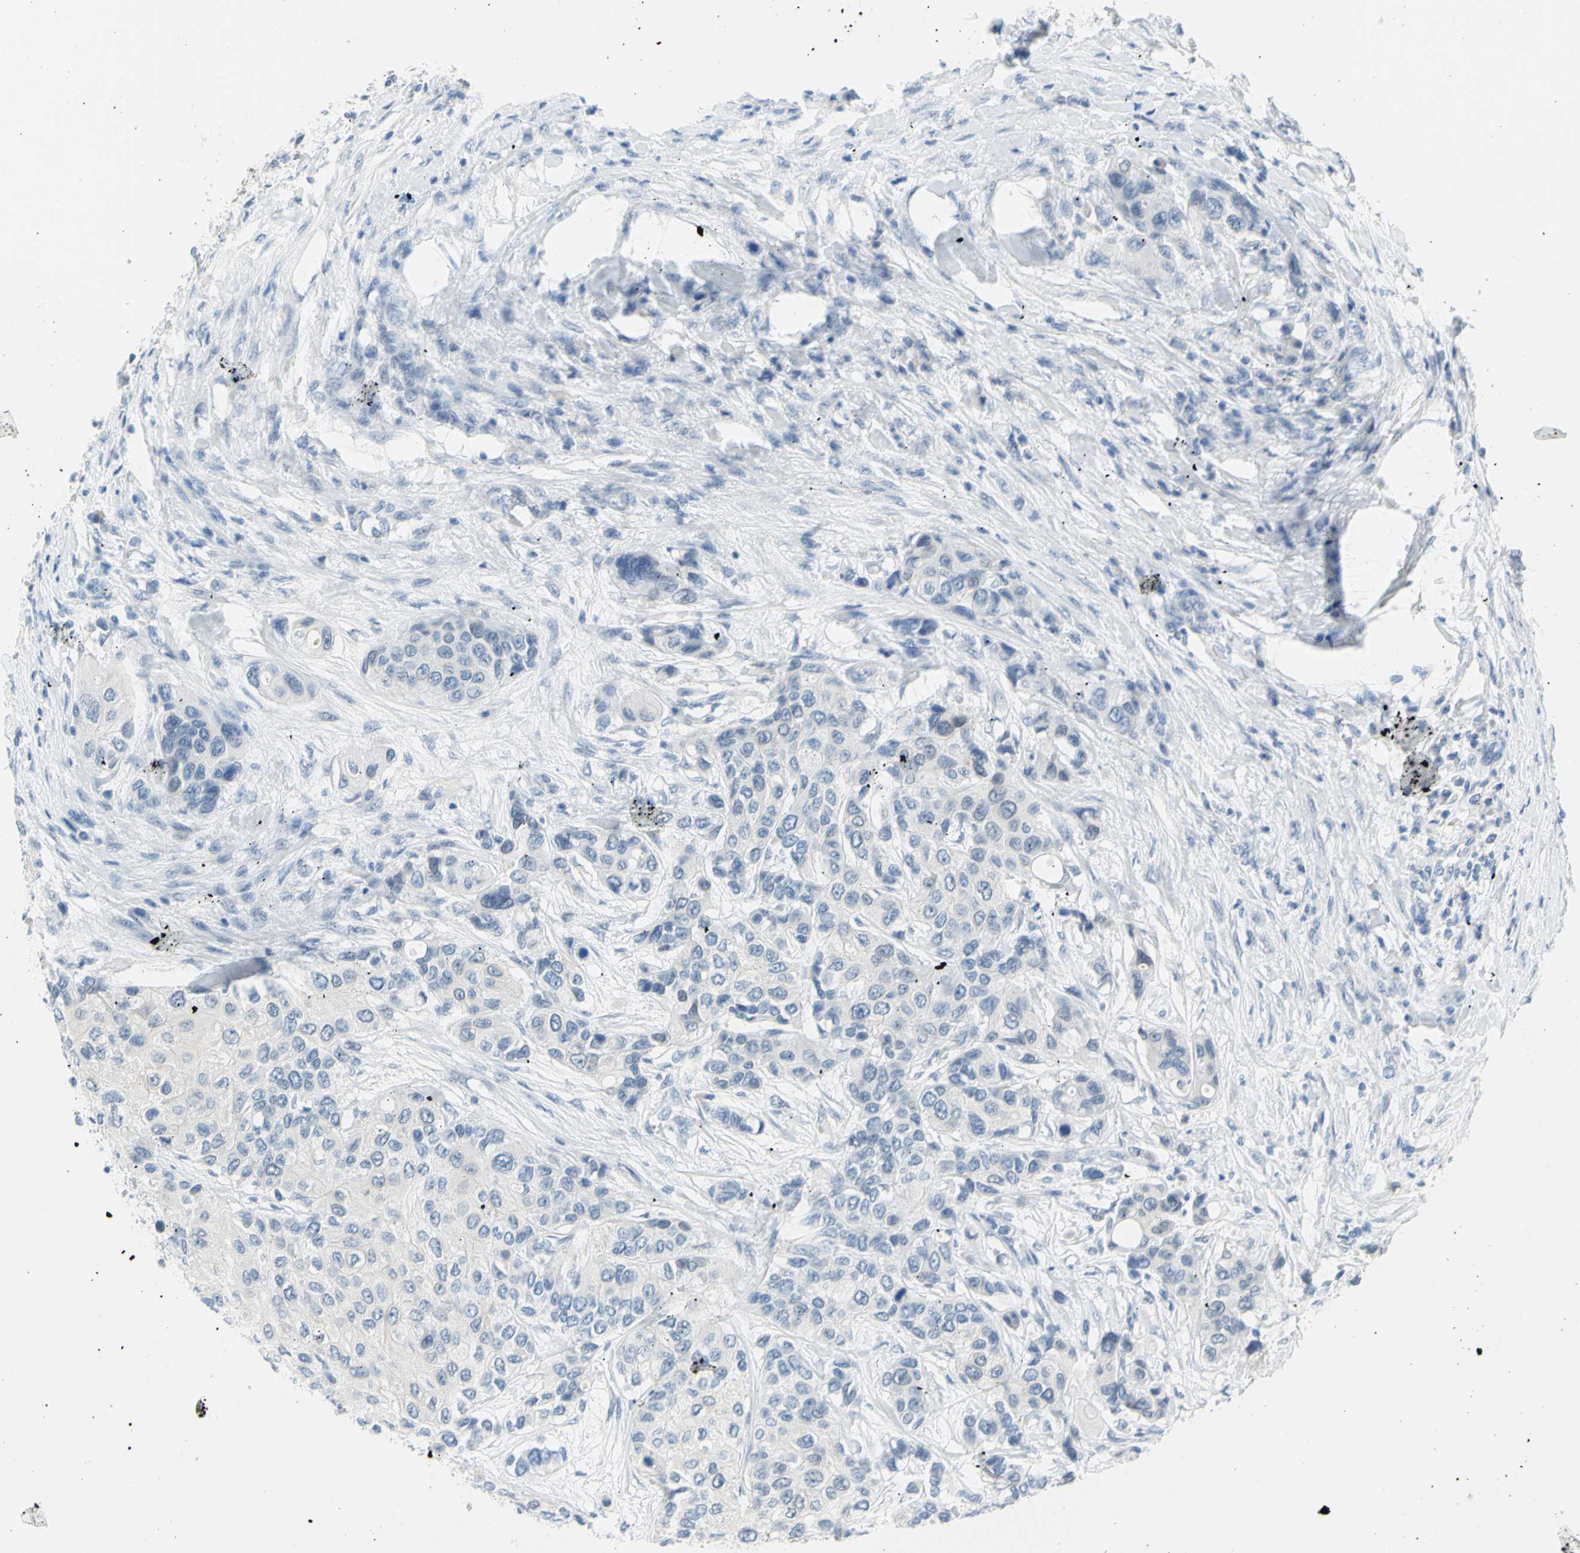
{"staining": {"intensity": "negative", "quantity": "none", "location": "none"}, "tissue": "urothelial cancer", "cell_type": "Tumor cells", "image_type": "cancer", "snomed": [{"axis": "morphology", "description": "Urothelial carcinoma, High grade"}, {"axis": "topography", "description": "Urinary bladder"}], "caption": "The histopathology image reveals no staining of tumor cells in high-grade urothelial carcinoma. Nuclei are stained in blue.", "gene": "DCT", "patient": {"sex": "female", "age": 56}}